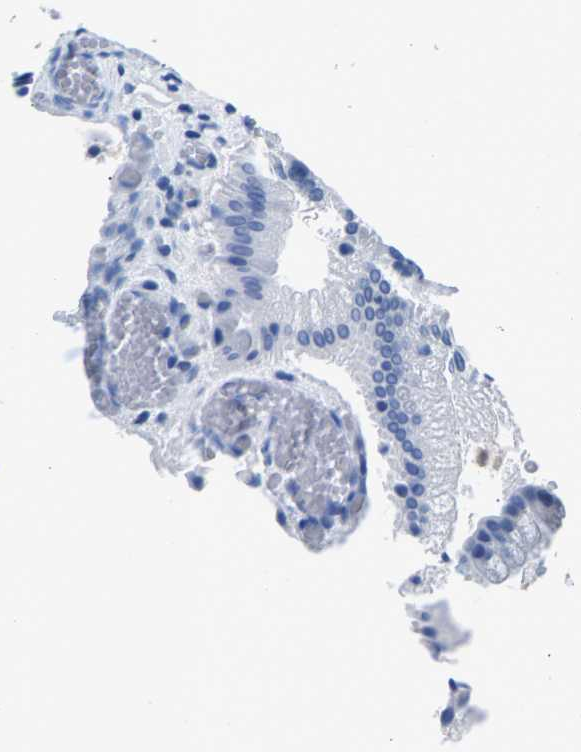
{"staining": {"intensity": "negative", "quantity": "none", "location": "none"}, "tissue": "gallbladder", "cell_type": "Glandular cells", "image_type": "normal", "snomed": [{"axis": "morphology", "description": "Normal tissue, NOS"}, {"axis": "topography", "description": "Gallbladder"}], "caption": "The histopathology image demonstrates no staining of glandular cells in unremarkable gallbladder. Nuclei are stained in blue.", "gene": "CPS1", "patient": {"sex": "male", "age": 49}}